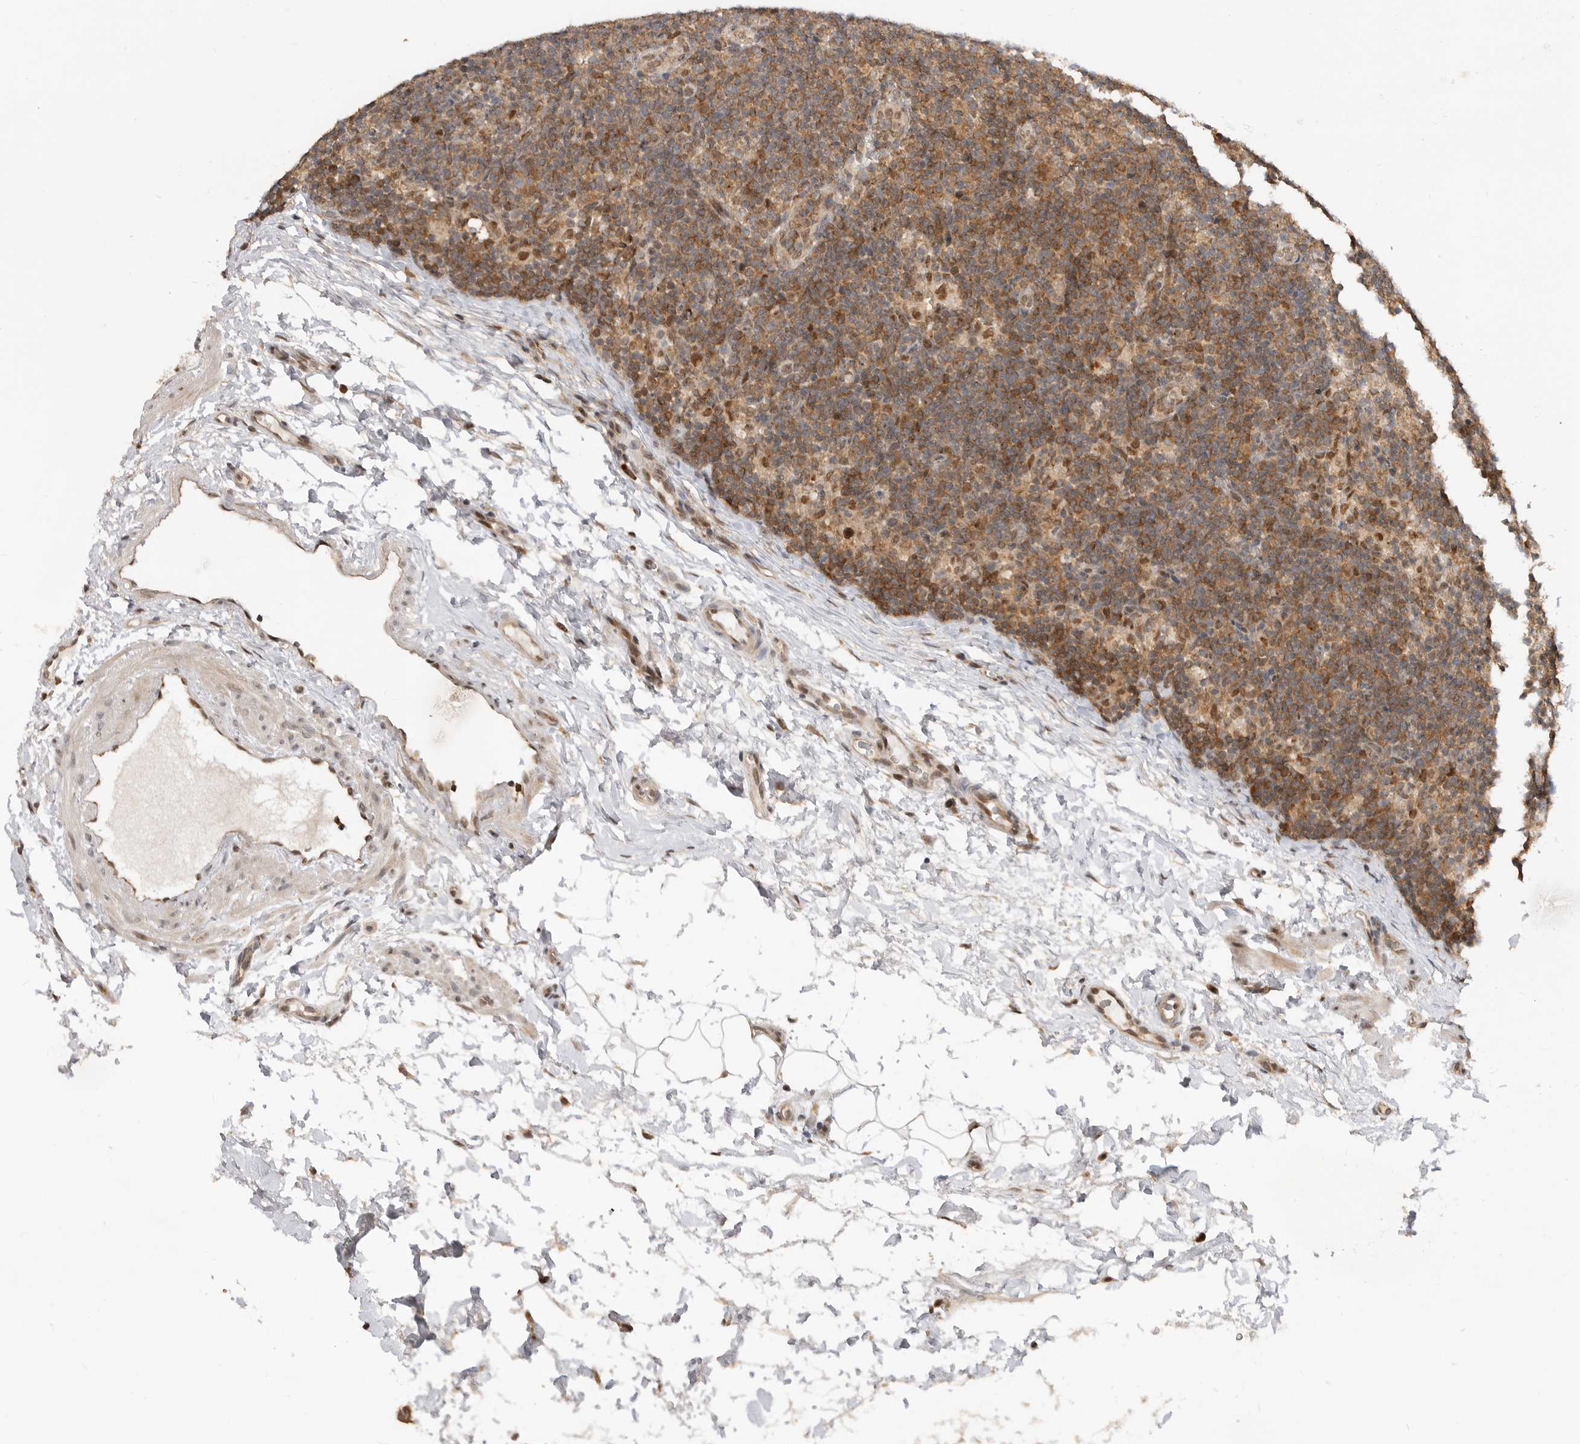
{"staining": {"intensity": "moderate", "quantity": ">75%", "location": "cytoplasmic/membranous"}, "tissue": "lymph node", "cell_type": "Germinal center cells", "image_type": "normal", "snomed": [{"axis": "morphology", "description": "Normal tissue, NOS"}, {"axis": "topography", "description": "Lymph node"}], "caption": "Immunohistochemistry (IHC) photomicrograph of unremarkable lymph node: lymph node stained using immunohistochemistry displays medium levels of moderate protein expression localized specifically in the cytoplasmic/membranous of germinal center cells, appearing as a cytoplasmic/membranous brown color.", "gene": "ALKAL1", "patient": {"sex": "female", "age": 22}}